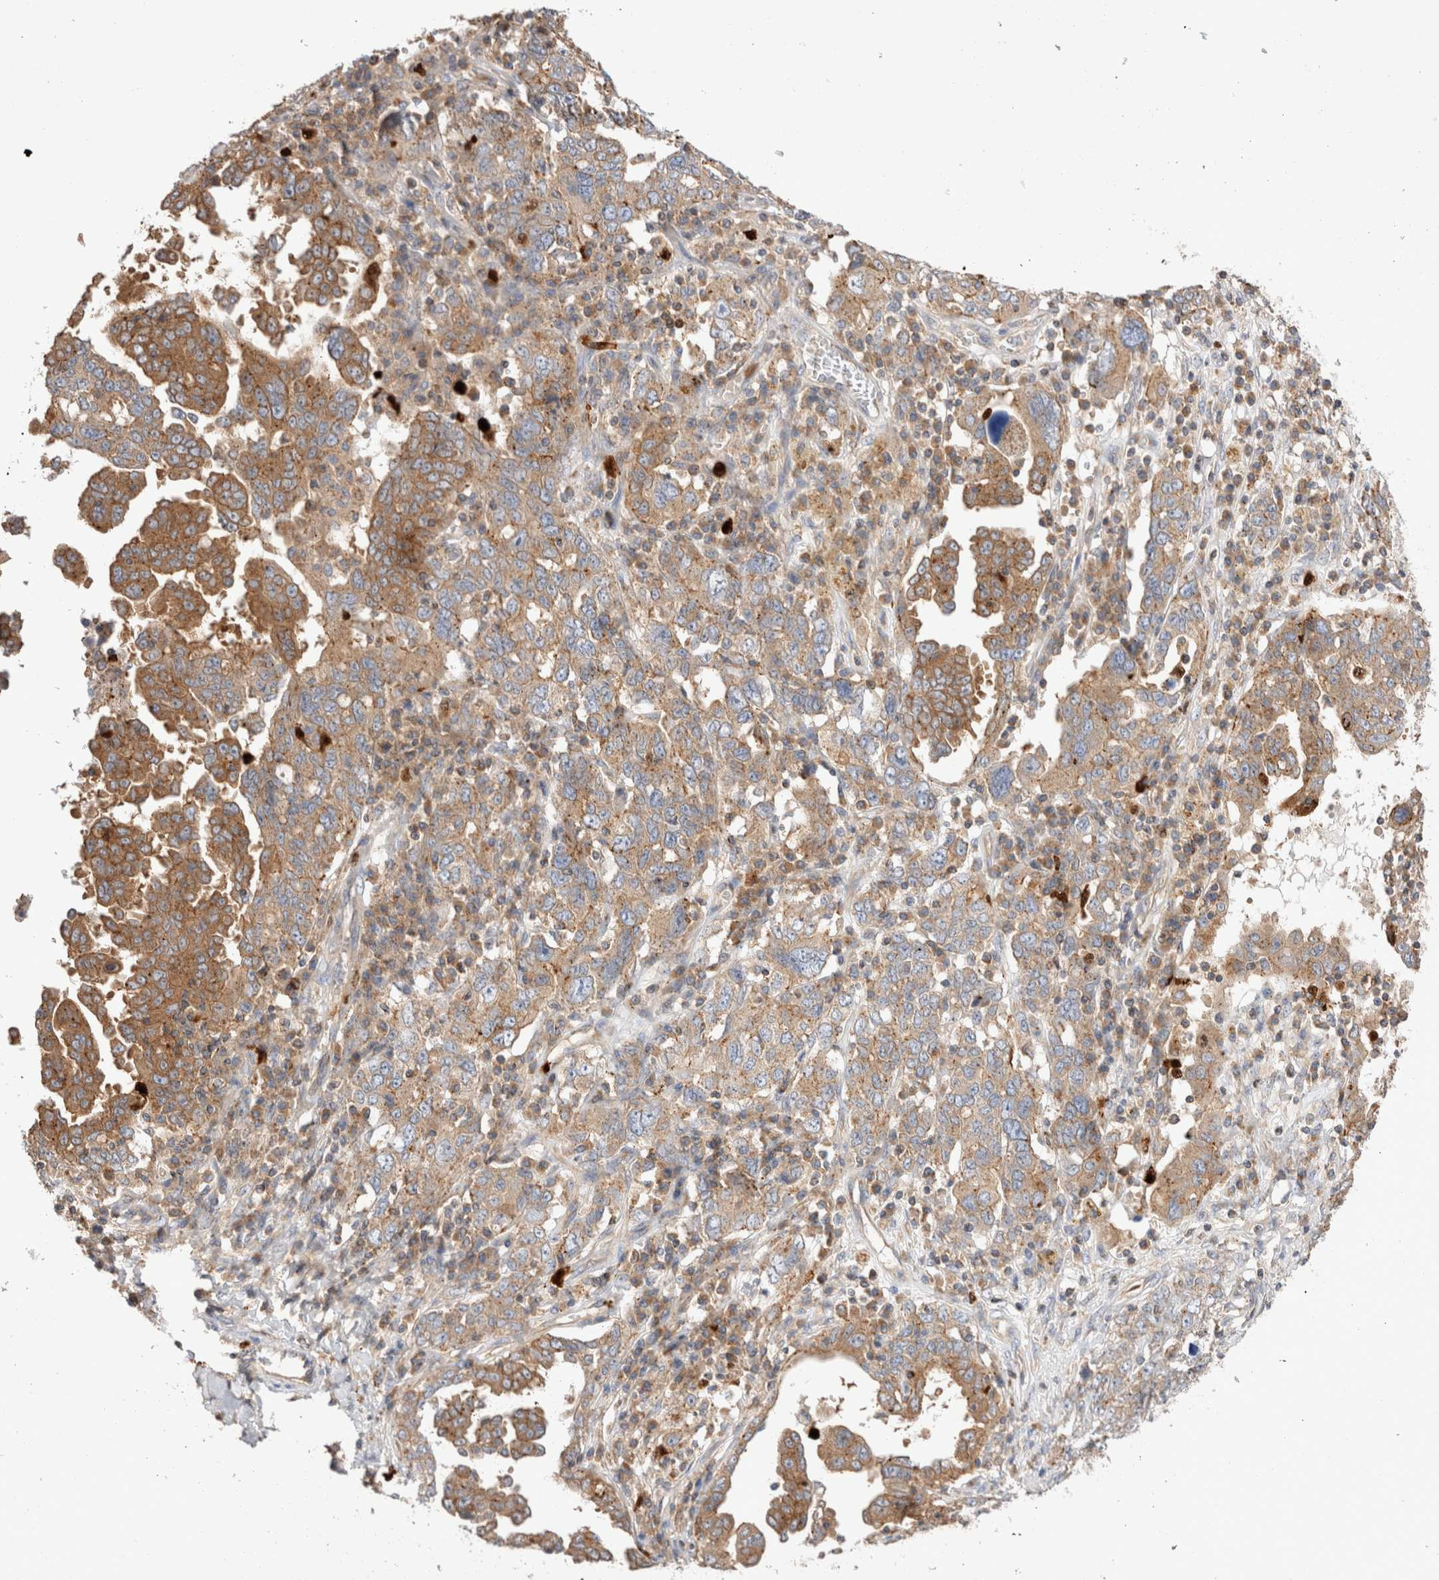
{"staining": {"intensity": "moderate", "quantity": ">75%", "location": "cytoplasmic/membranous"}, "tissue": "ovarian cancer", "cell_type": "Tumor cells", "image_type": "cancer", "snomed": [{"axis": "morphology", "description": "Carcinoma, endometroid"}, {"axis": "topography", "description": "Ovary"}], "caption": "Ovarian endometroid carcinoma tissue exhibits moderate cytoplasmic/membranous expression in about >75% of tumor cells", "gene": "NXT2", "patient": {"sex": "female", "age": 62}}